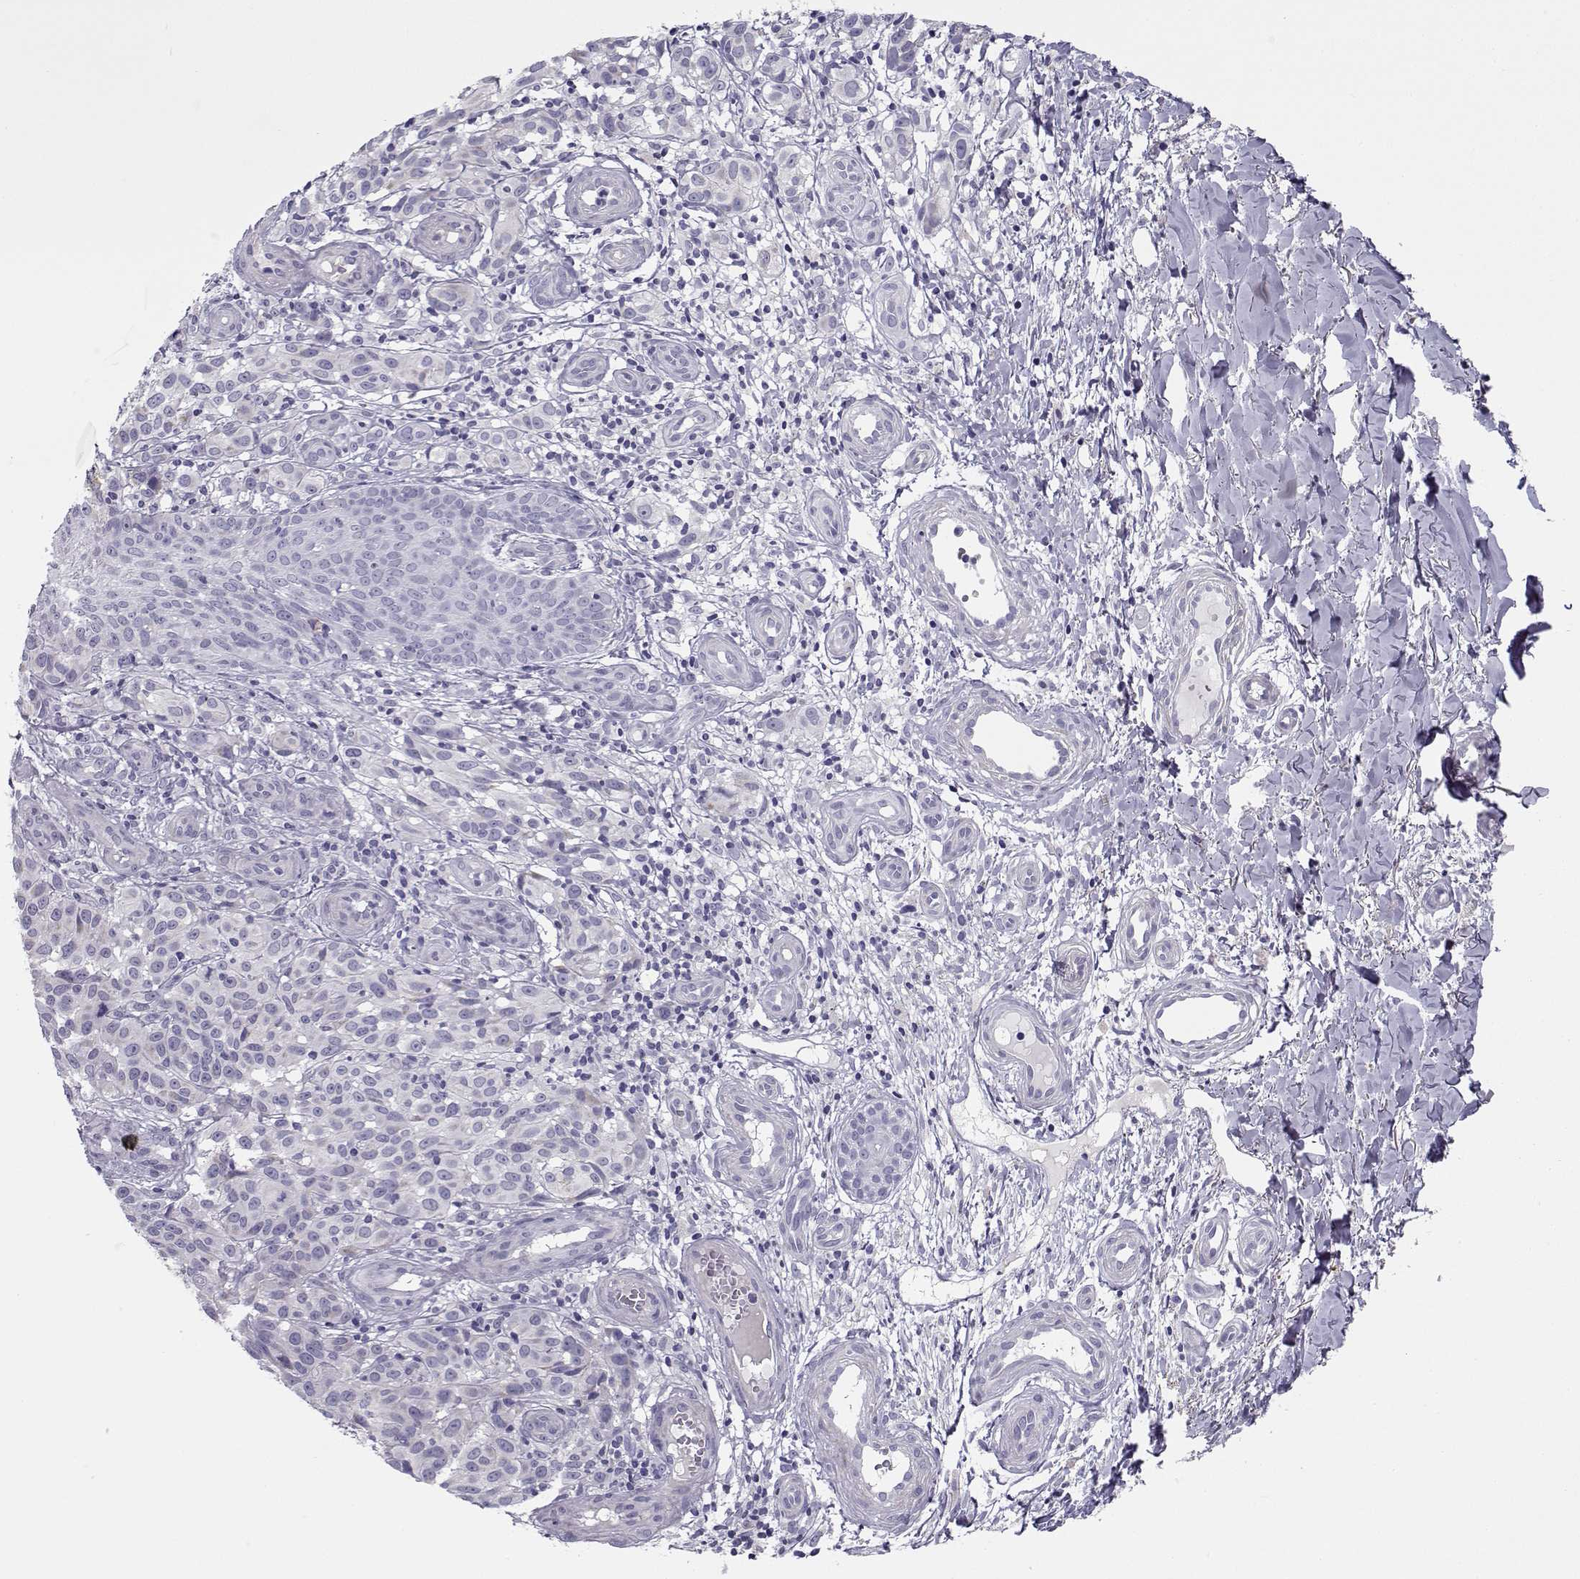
{"staining": {"intensity": "negative", "quantity": "none", "location": "none"}, "tissue": "melanoma", "cell_type": "Tumor cells", "image_type": "cancer", "snomed": [{"axis": "morphology", "description": "Malignant melanoma, NOS"}, {"axis": "topography", "description": "Skin"}], "caption": "Malignant melanoma was stained to show a protein in brown. There is no significant positivity in tumor cells.", "gene": "CREB3L3", "patient": {"sex": "female", "age": 53}}